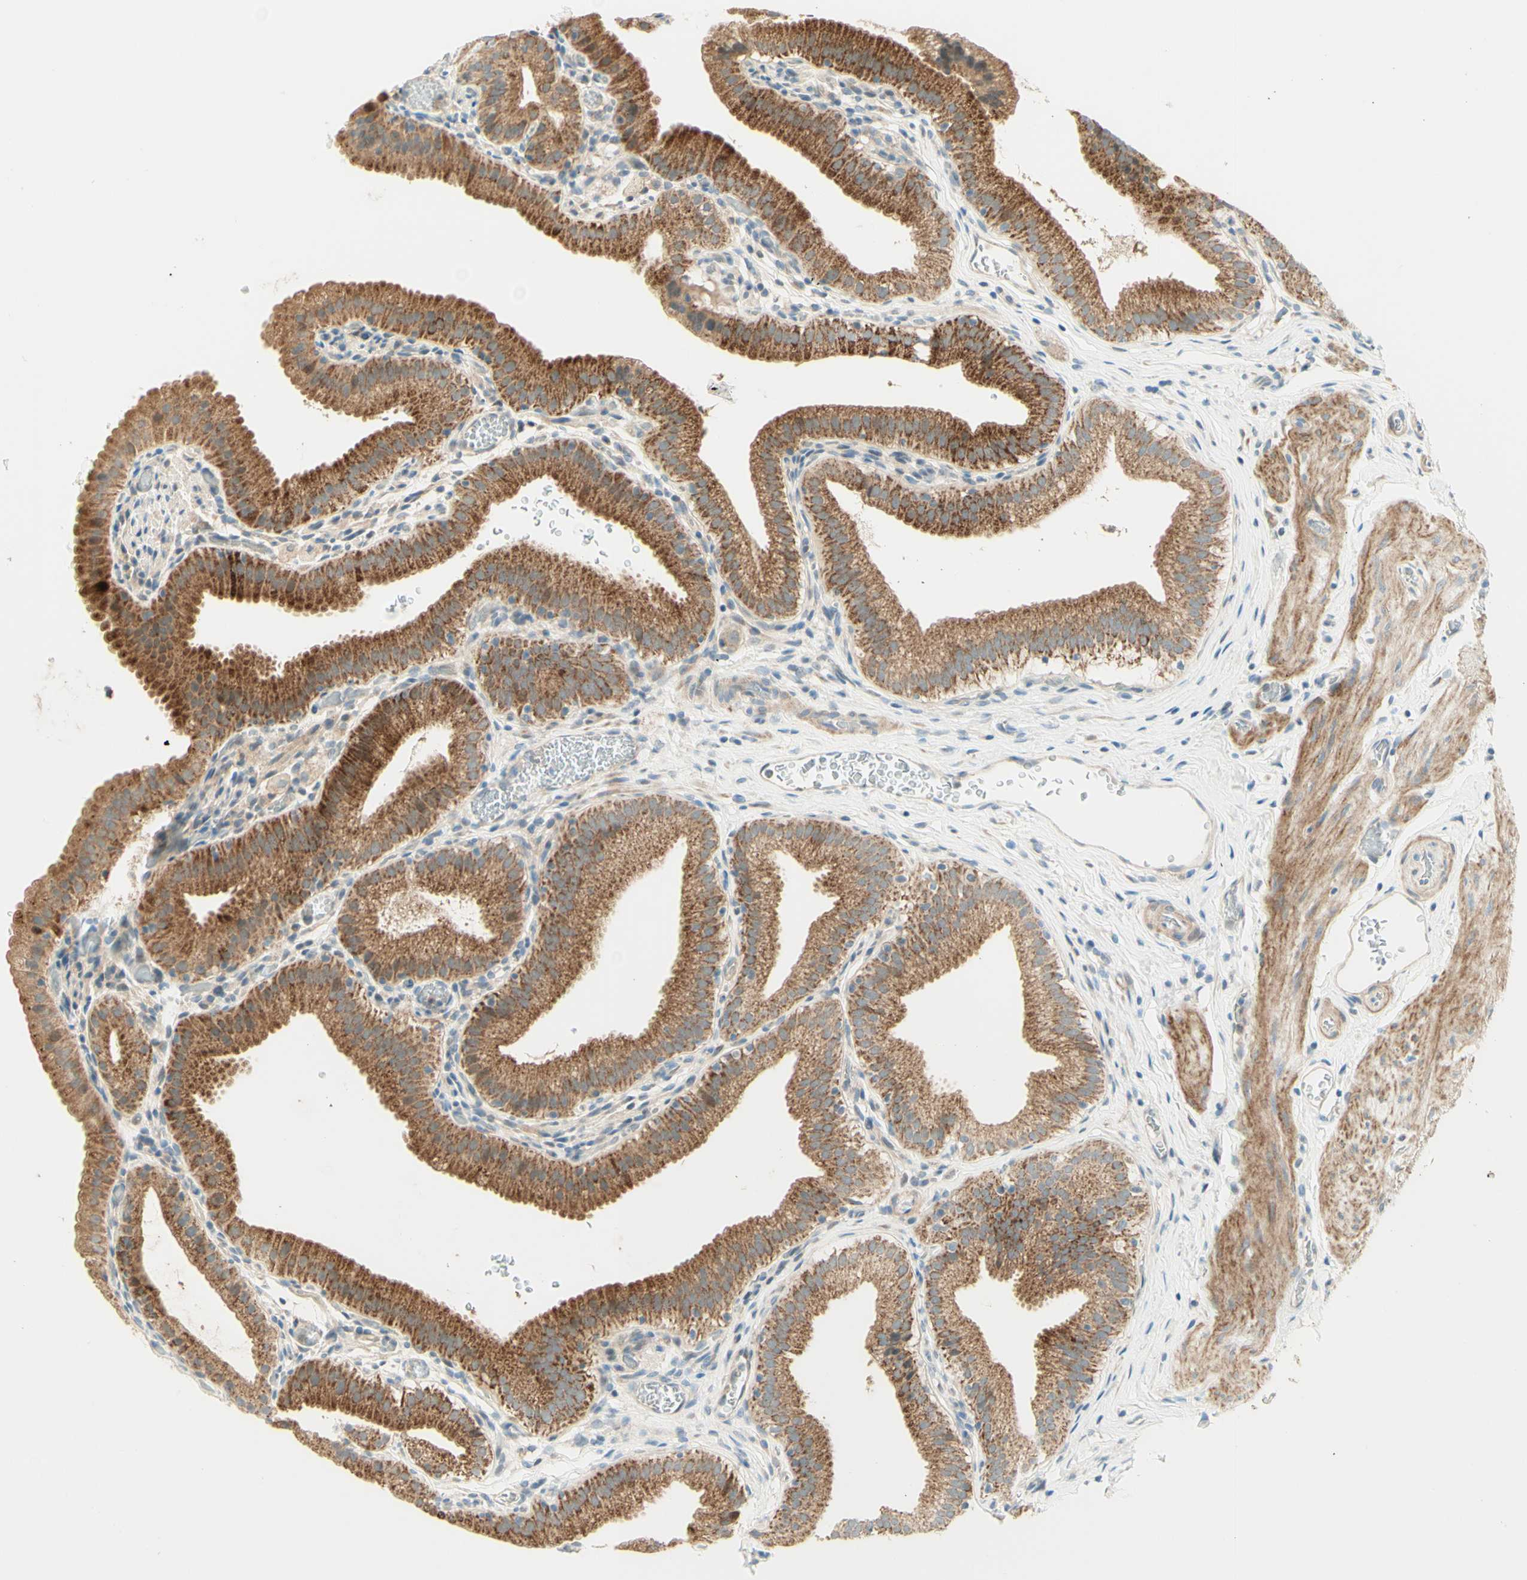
{"staining": {"intensity": "strong", "quantity": ">75%", "location": "cytoplasmic/membranous"}, "tissue": "gallbladder", "cell_type": "Glandular cells", "image_type": "normal", "snomed": [{"axis": "morphology", "description": "Normal tissue, NOS"}, {"axis": "topography", "description": "Gallbladder"}], "caption": "Gallbladder stained with immunohistochemistry (IHC) exhibits strong cytoplasmic/membranous positivity in approximately >75% of glandular cells. Nuclei are stained in blue.", "gene": "PROM1", "patient": {"sex": "male", "age": 54}}